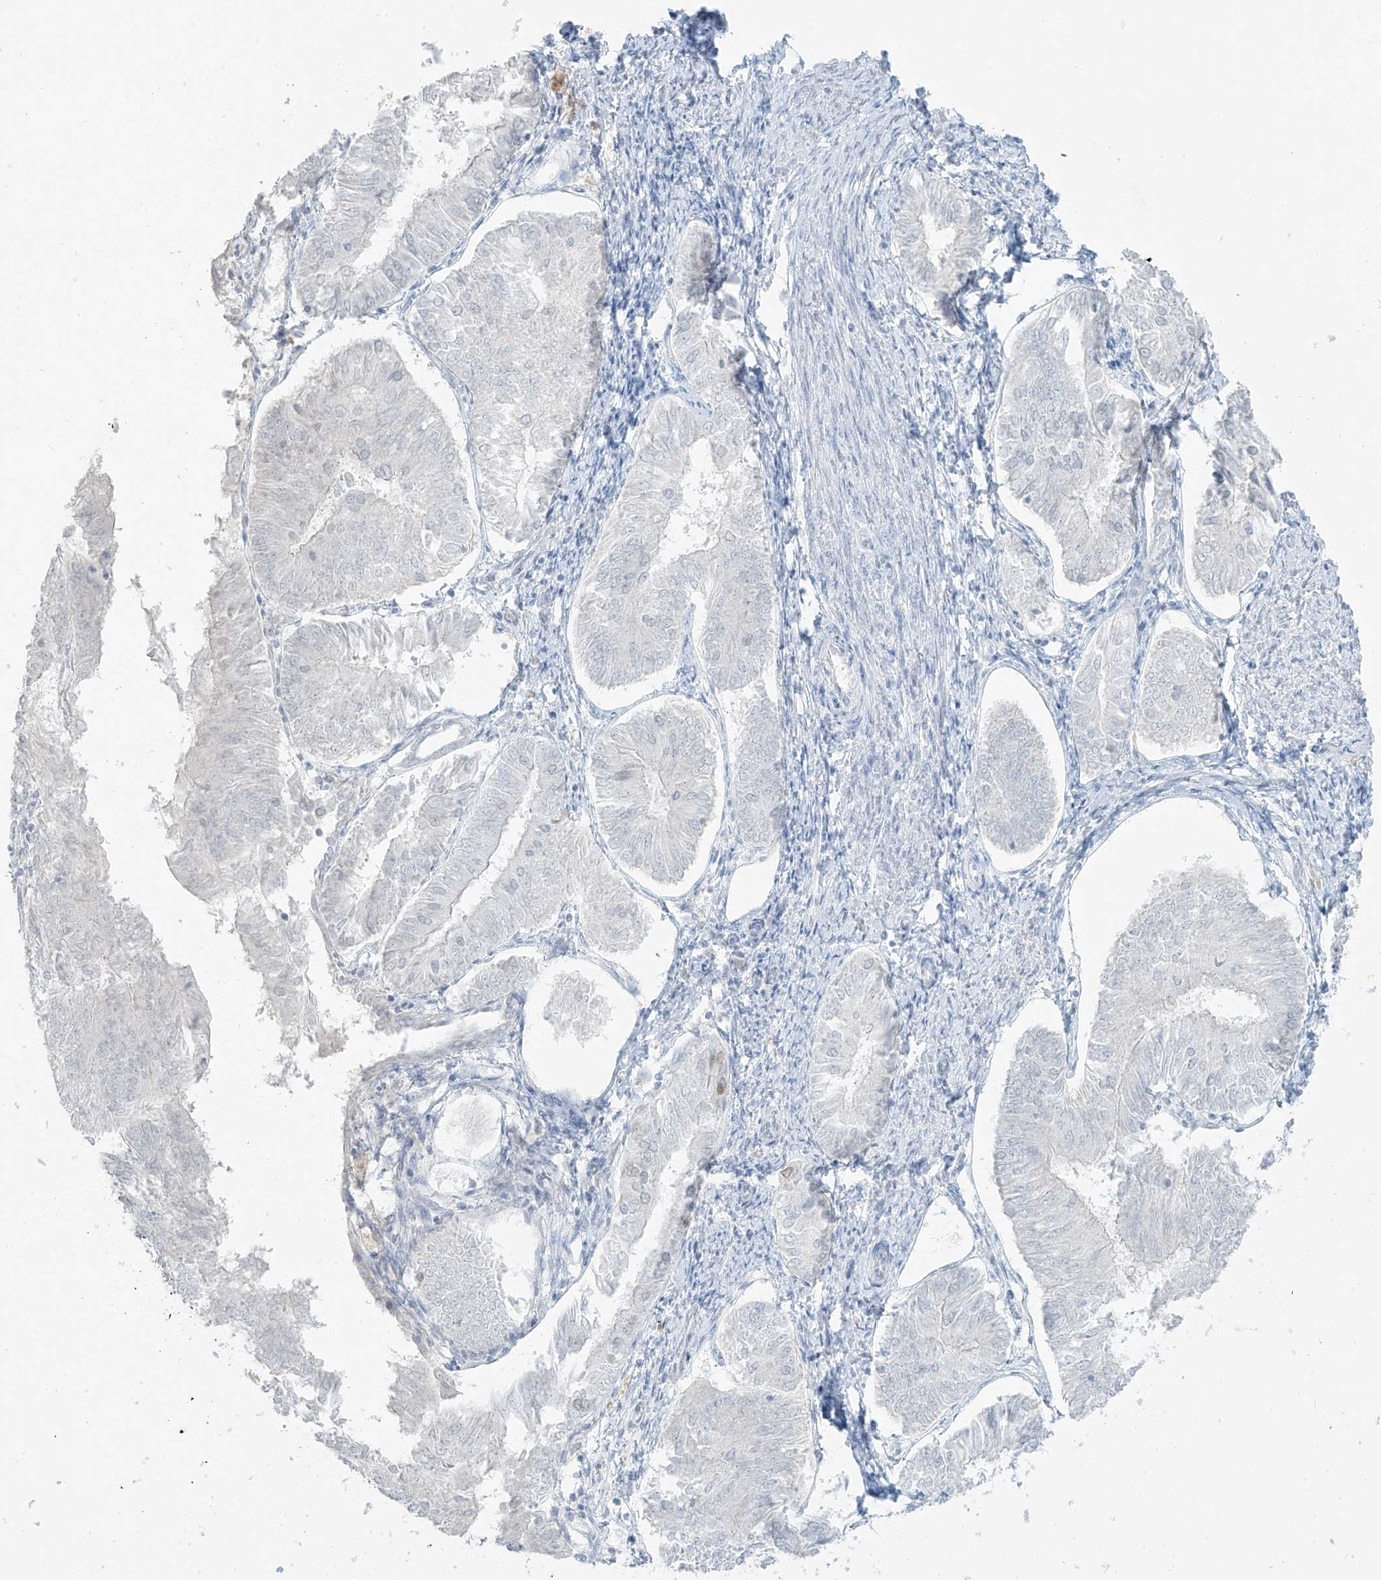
{"staining": {"intensity": "negative", "quantity": "none", "location": "none"}, "tissue": "endometrial cancer", "cell_type": "Tumor cells", "image_type": "cancer", "snomed": [{"axis": "morphology", "description": "Adenocarcinoma, NOS"}, {"axis": "topography", "description": "Endometrium"}], "caption": "A micrograph of human endometrial cancer is negative for staining in tumor cells.", "gene": "PRDM6", "patient": {"sex": "female", "age": 58}}